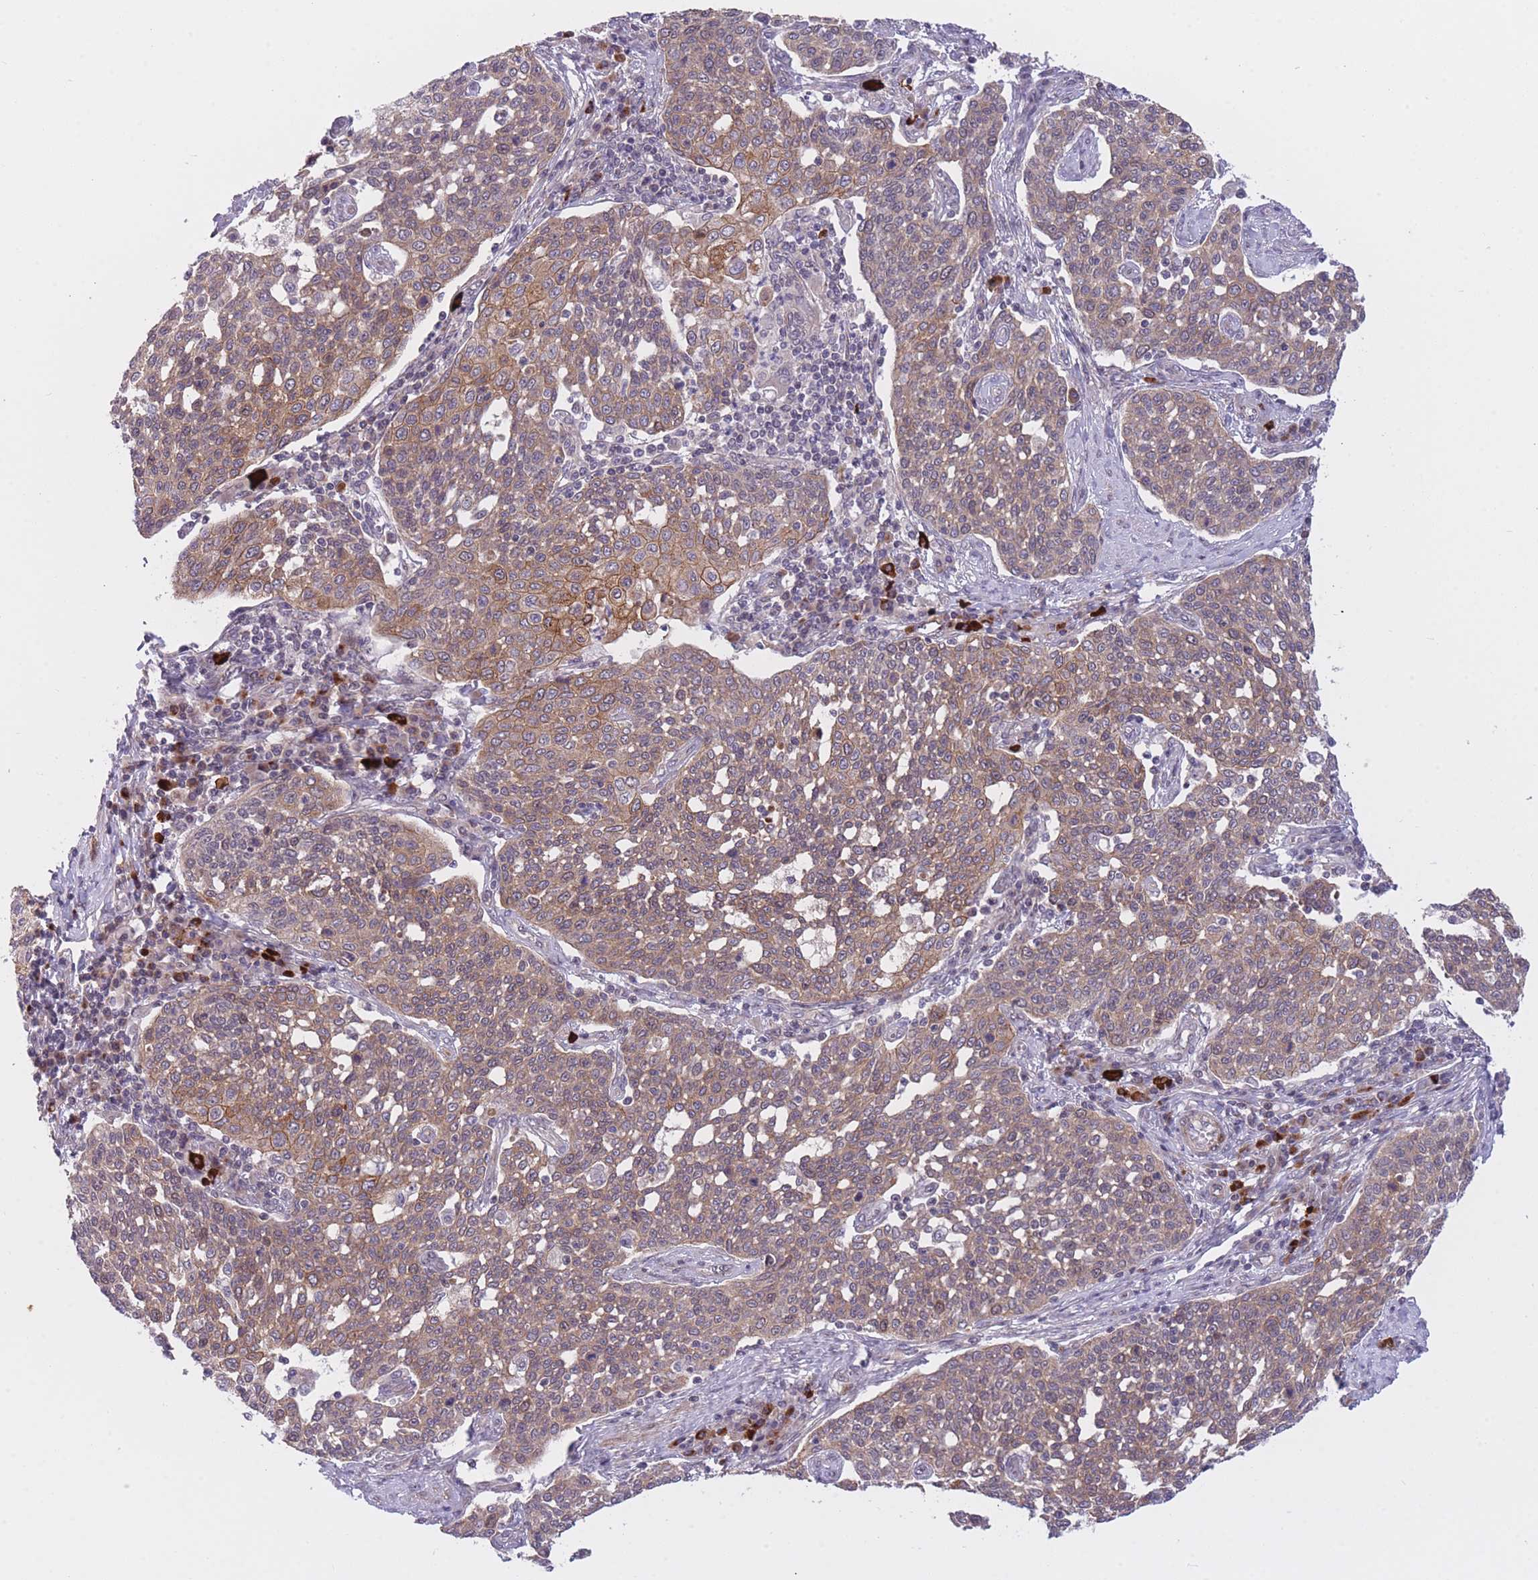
{"staining": {"intensity": "moderate", "quantity": ">75%", "location": "cytoplasmic/membranous"}, "tissue": "cervical cancer", "cell_type": "Tumor cells", "image_type": "cancer", "snomed": [{"axis": "morphology", "description": "Squamous cell carcinoma, NOS"}, {"axis": "topography", "description": "Cervix"}], "caption": "Tumor cells exhibit medium levels of moderate cytoplasmic/membranous positivity in about >75% of cells in human cervical cancer.", "gene": "CDC25B", "patient": {"sex": "female", "age": 34}}